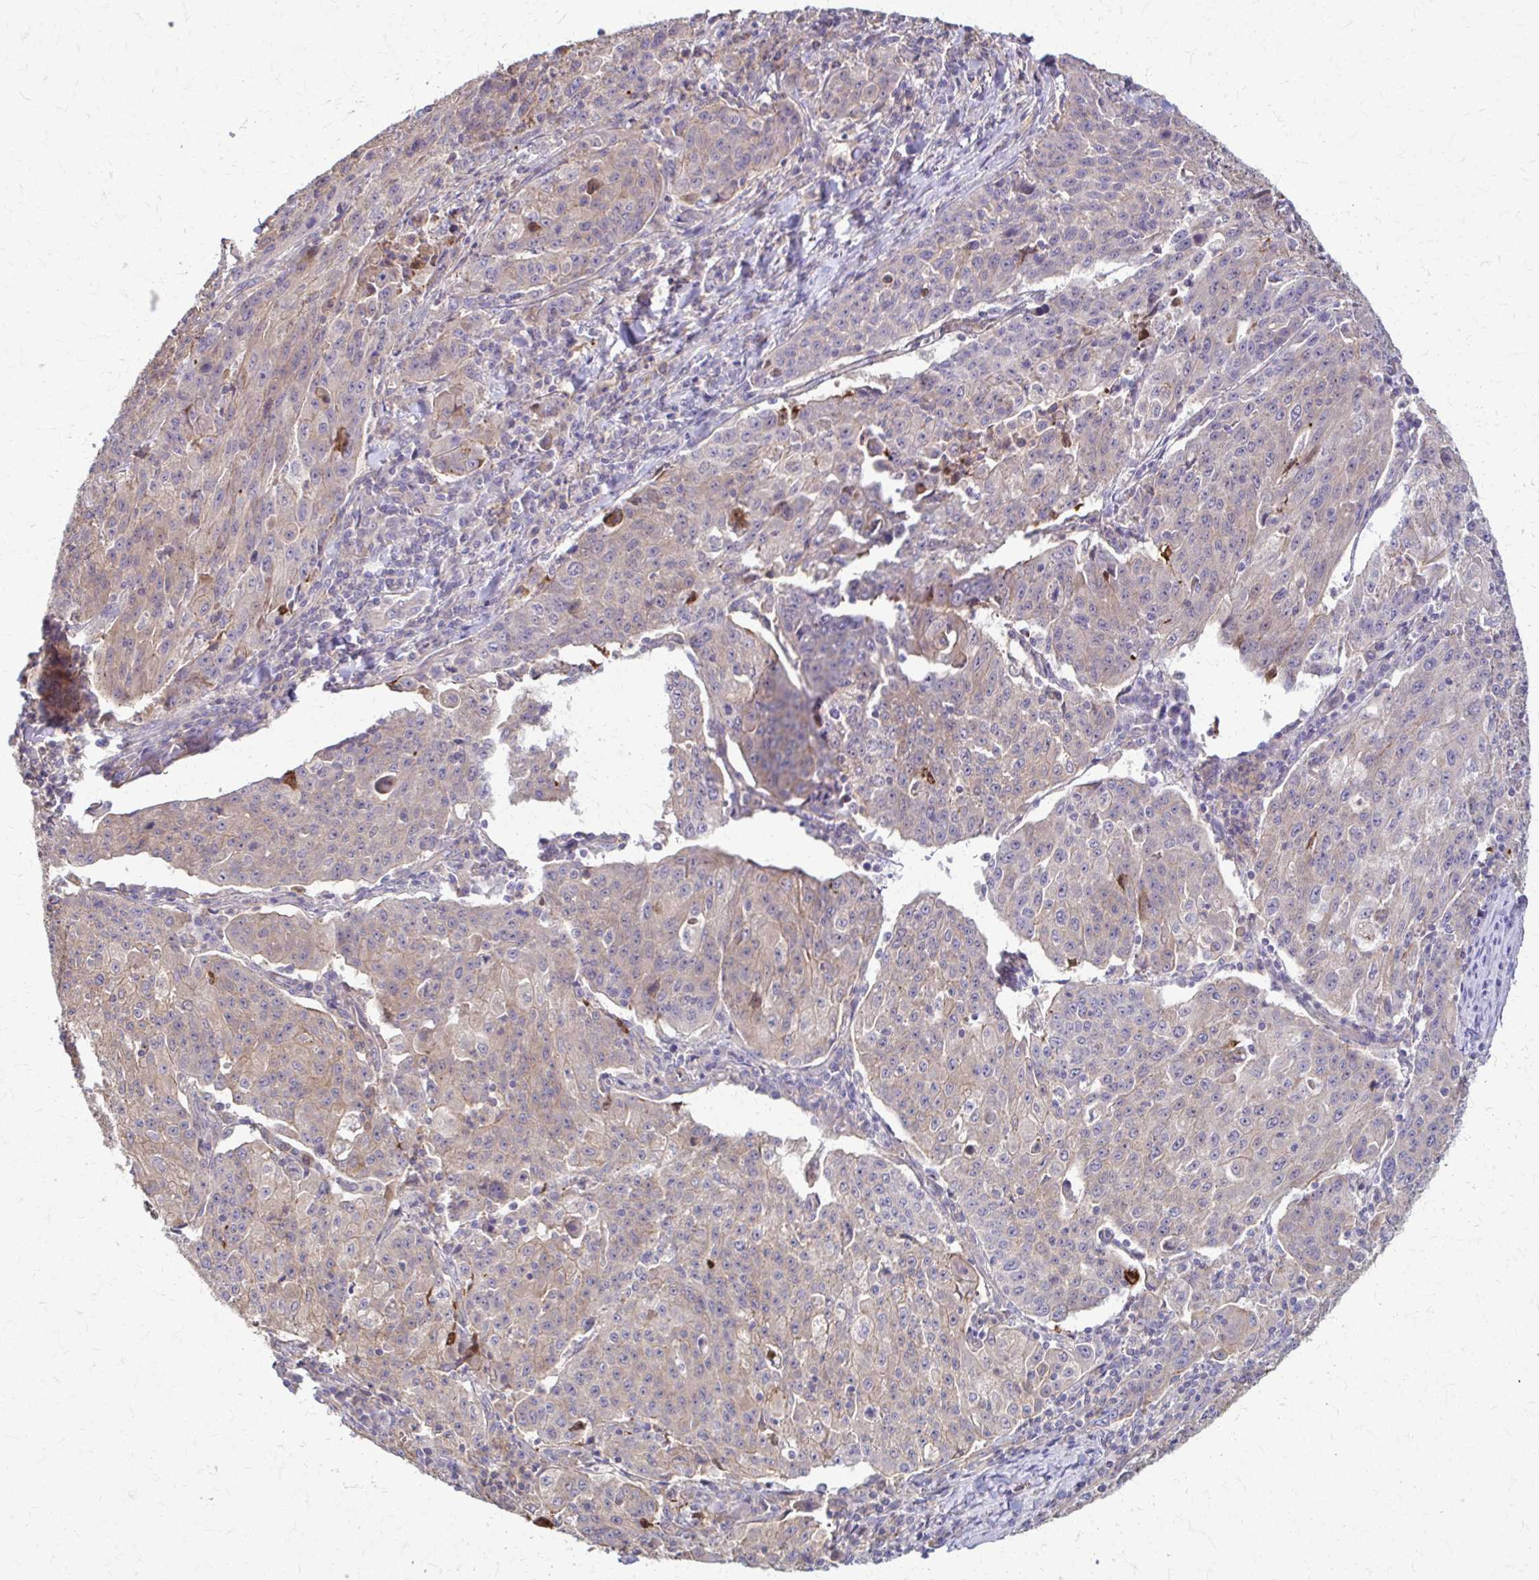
{"staining": {"intensity": "weak", "quantity": "<25%", "location": "cytoplasmic/membranous"}, "tissue": "lung cancer", "cell_type": "Tumor cells", "image_type": "cancer", "snomed": [{"axis": "morphology", "description": "Squamous cell carcinoma, NOS"}, {"axis": "morphology", "description": "Squamous cell carcinoma, metastatic, NOS"}, {"axis": "topography", "description": "Bronchus"}, {"axis": "topography", "description": "Lung"}], "caption": "Immunohistochemistry histopathology image of human lung metastatic squamous cell carcinoma stained for a protein (brown), which displays no expression in tumor cells.", "gene": "DSP", "patient": {"sex": "male", "age": 62}}